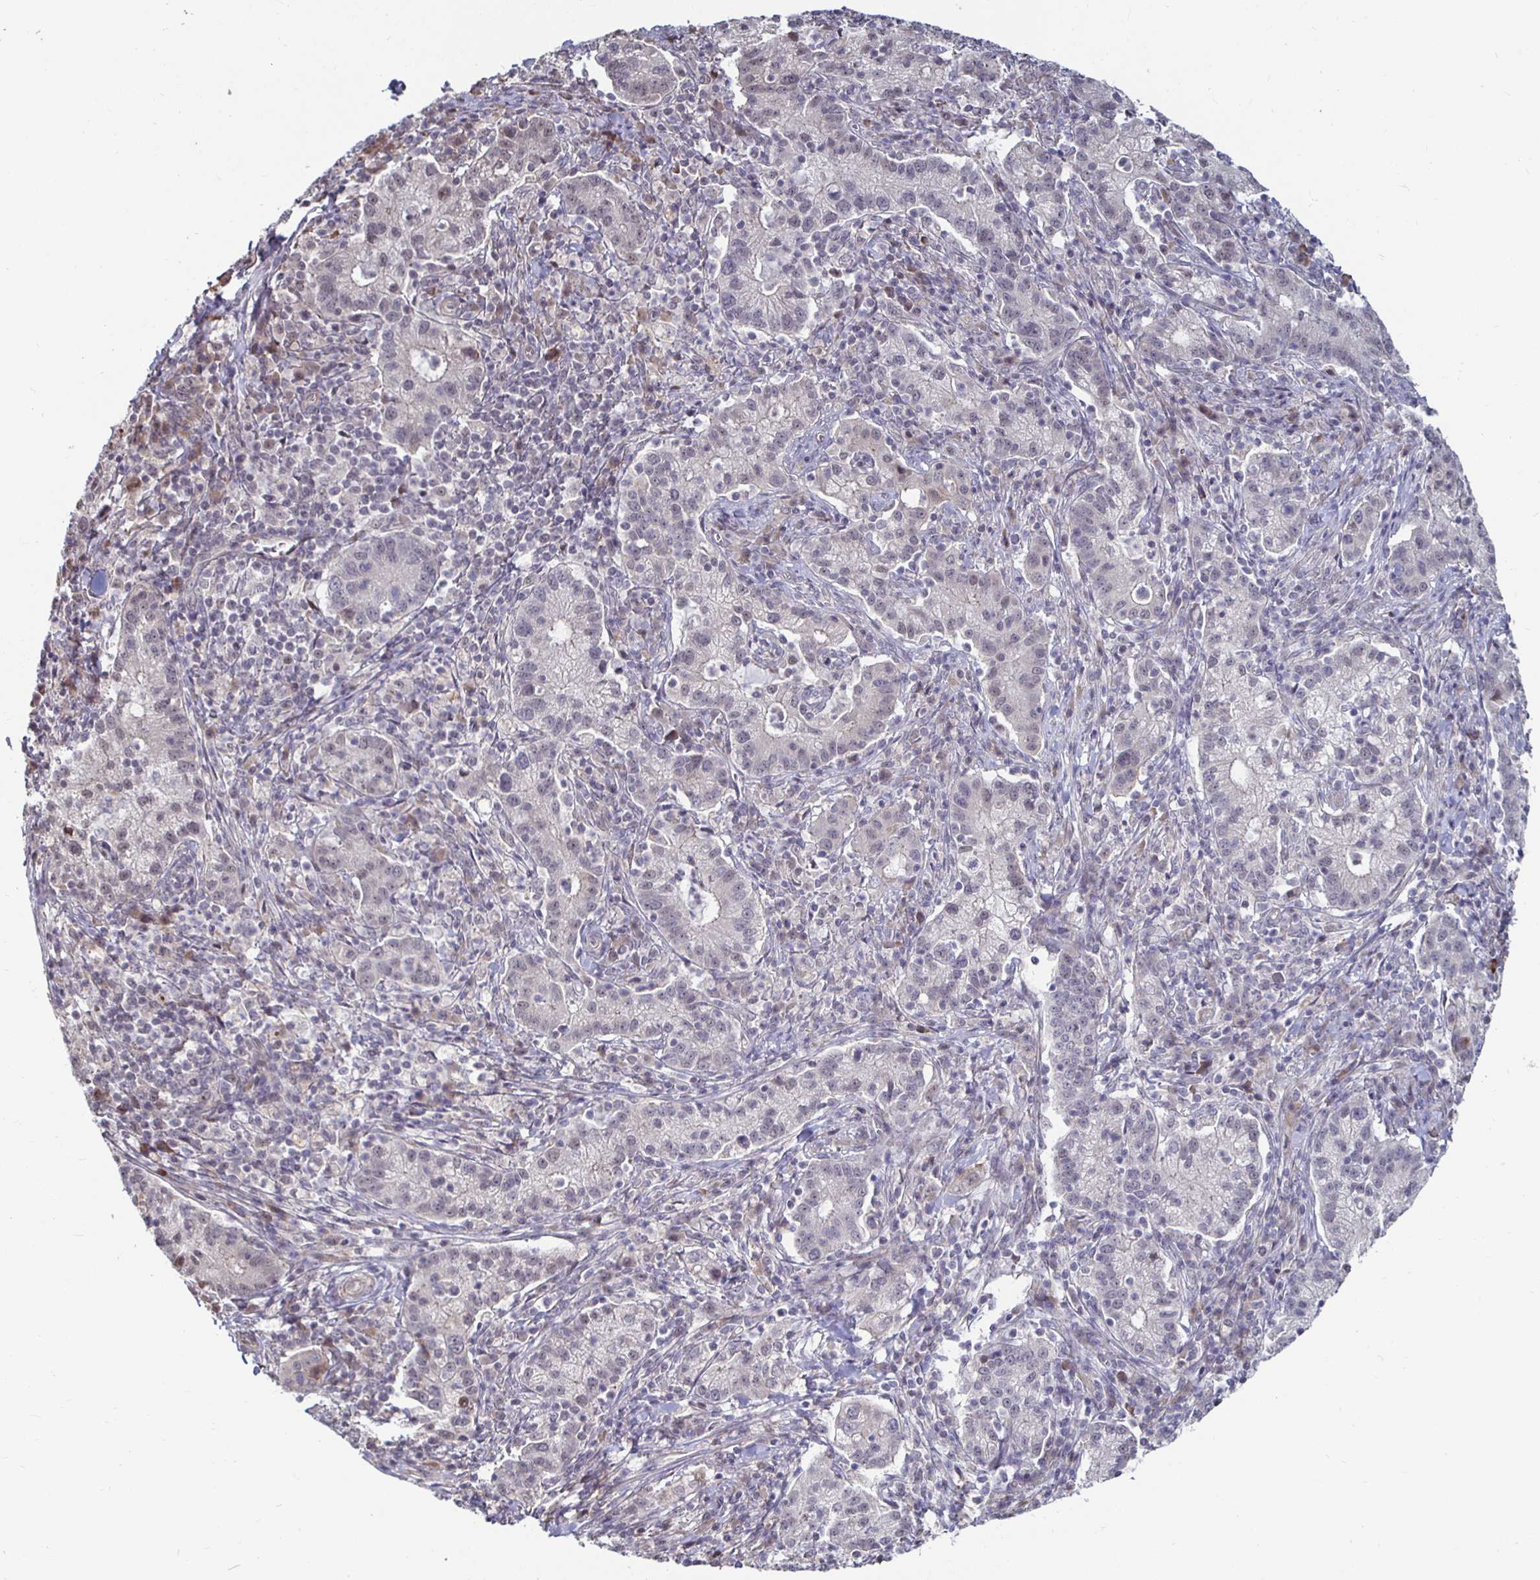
{"staining": {"intensity": "weak", "quantity": "<25%", "location": "nuclear"}, "tissue": "cervical cancer", "cell_type": "Tumor cells", "image_type": "cancer", "snomed": [{"axis": "morphology", "description": "Normal tissue, NOS"}, {"axis": "morphology", "description": "Adenocarcinoma, NOS"}, {"axis": "topography", "description": "Cervix"}], "caption": "Immunohistochemistry histopathology image of human cervical adenocarcinoma stained for a protein (brown), which reveals no positivity in tumor cells. (DAB IHC with hematoxylin counter stain).", "gene": "CAPN11", "patient": {"sex": "female", "age": 44}}